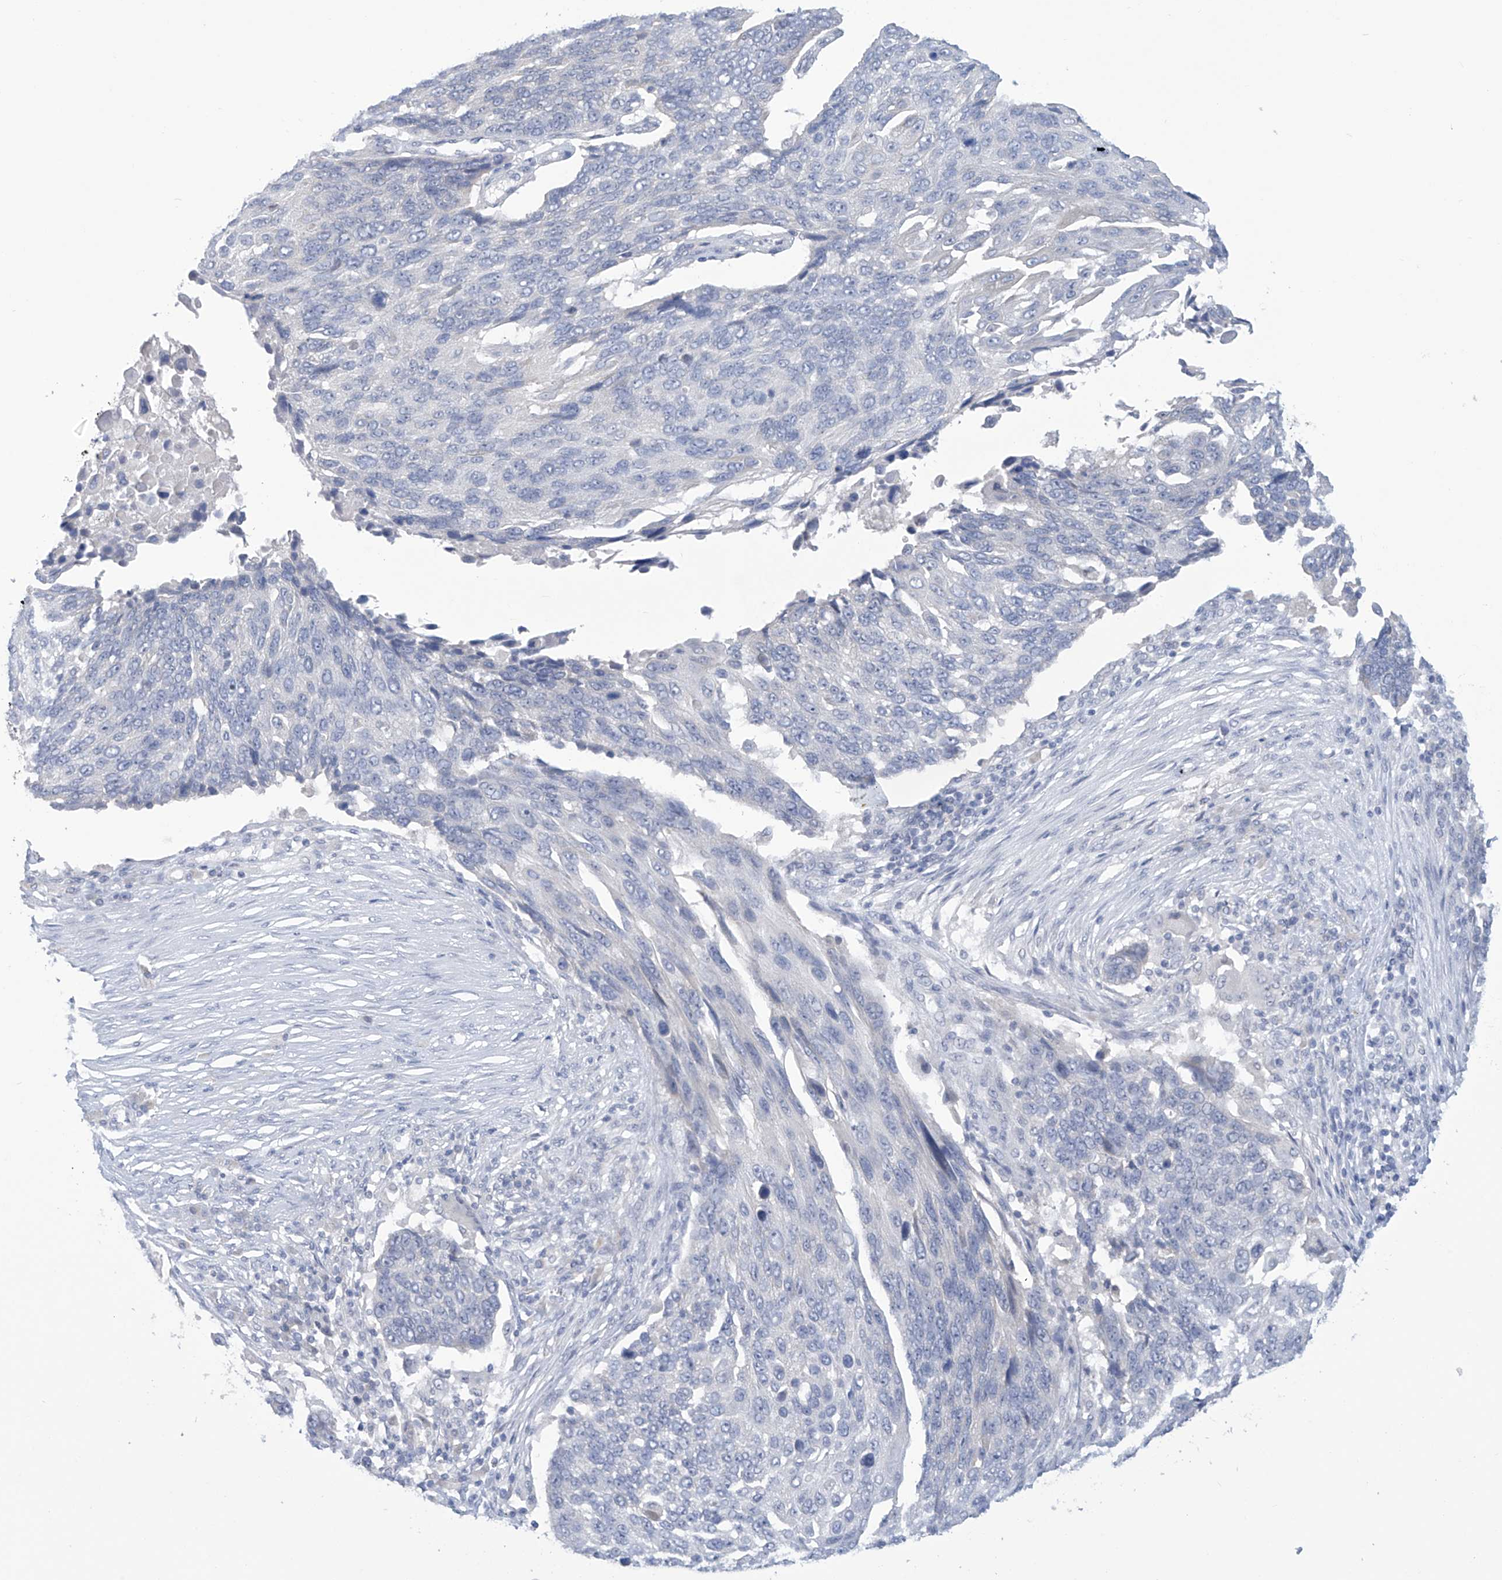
{"staining": {"intensity": "negative", "quantity": "none", "location": "none"}, "tissue": "lung cancer", "cell_type": "Tumor cells", "image_type": "cancer", "snomed": [{"axis": "morphology", "description": "Squamous cell carcinoma, NOS"}, {"axis": "topography", "description": "Lung"}], "caption": "High magnification brightfield microscopy of lung cancer stained with DAB (brown) and counterstained with hematoxylin (blue): tumor cells show no significant expression.", "gene": "IBA57", "patient": {"sex": "male", "age": 66}}